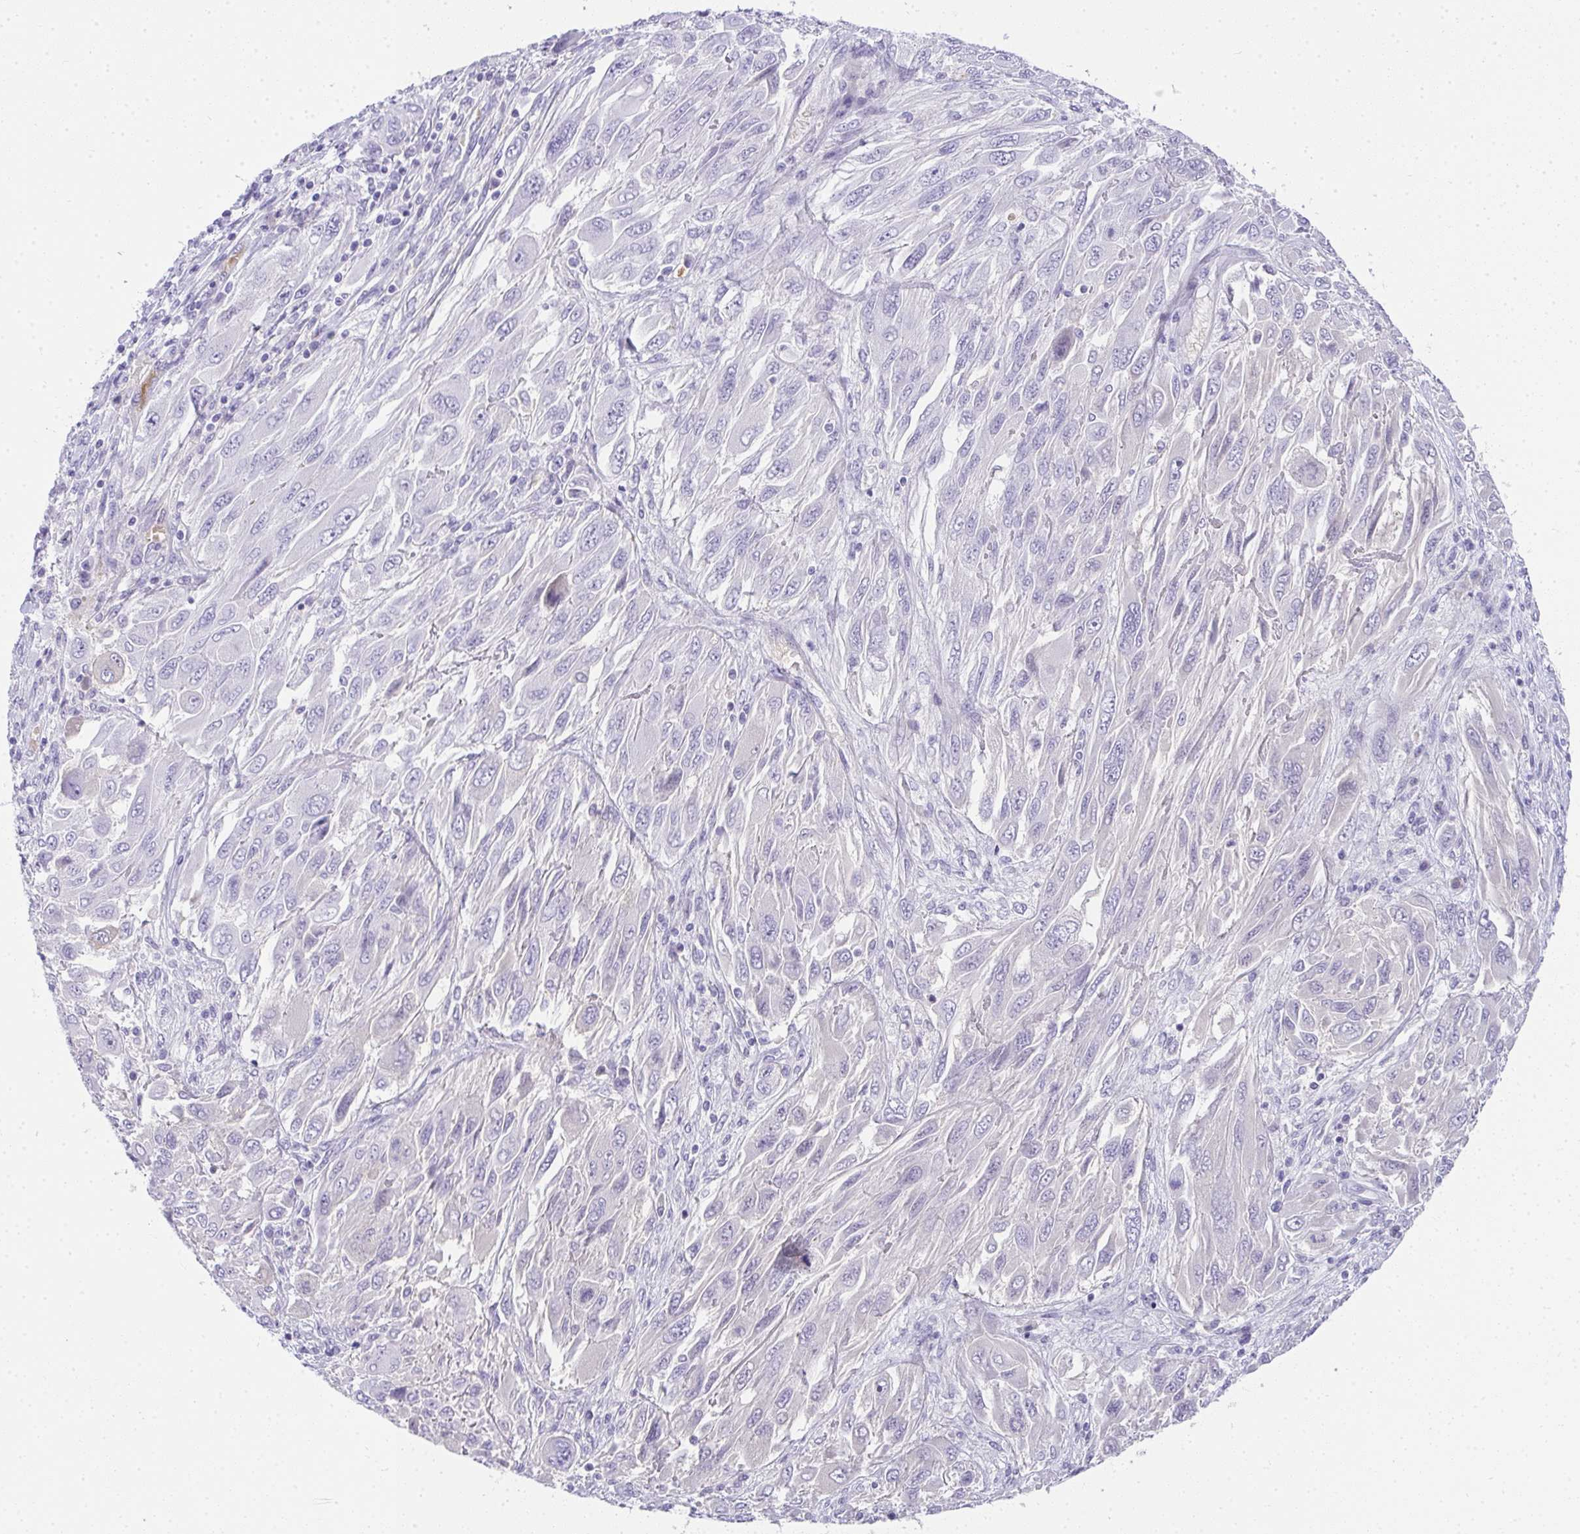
{"staining": {"intensity": "negative", "quantity": "none", "location": "none"}, "tissue": "melanoma", "cell_type": "Tumor cells", "image_type": "cancer", "snomed": [{"axis": "morphology", "description": "Malignant melanoma, NOS"}, {"axis": "topography", "description": "Skin"}], "caption": "Malignant melanoma was stained to show a protein in brown. There is no significant positivity in tumor cells.", "gene": "ZSWIM3", "patient": {"sex": "female", "age": 91}}